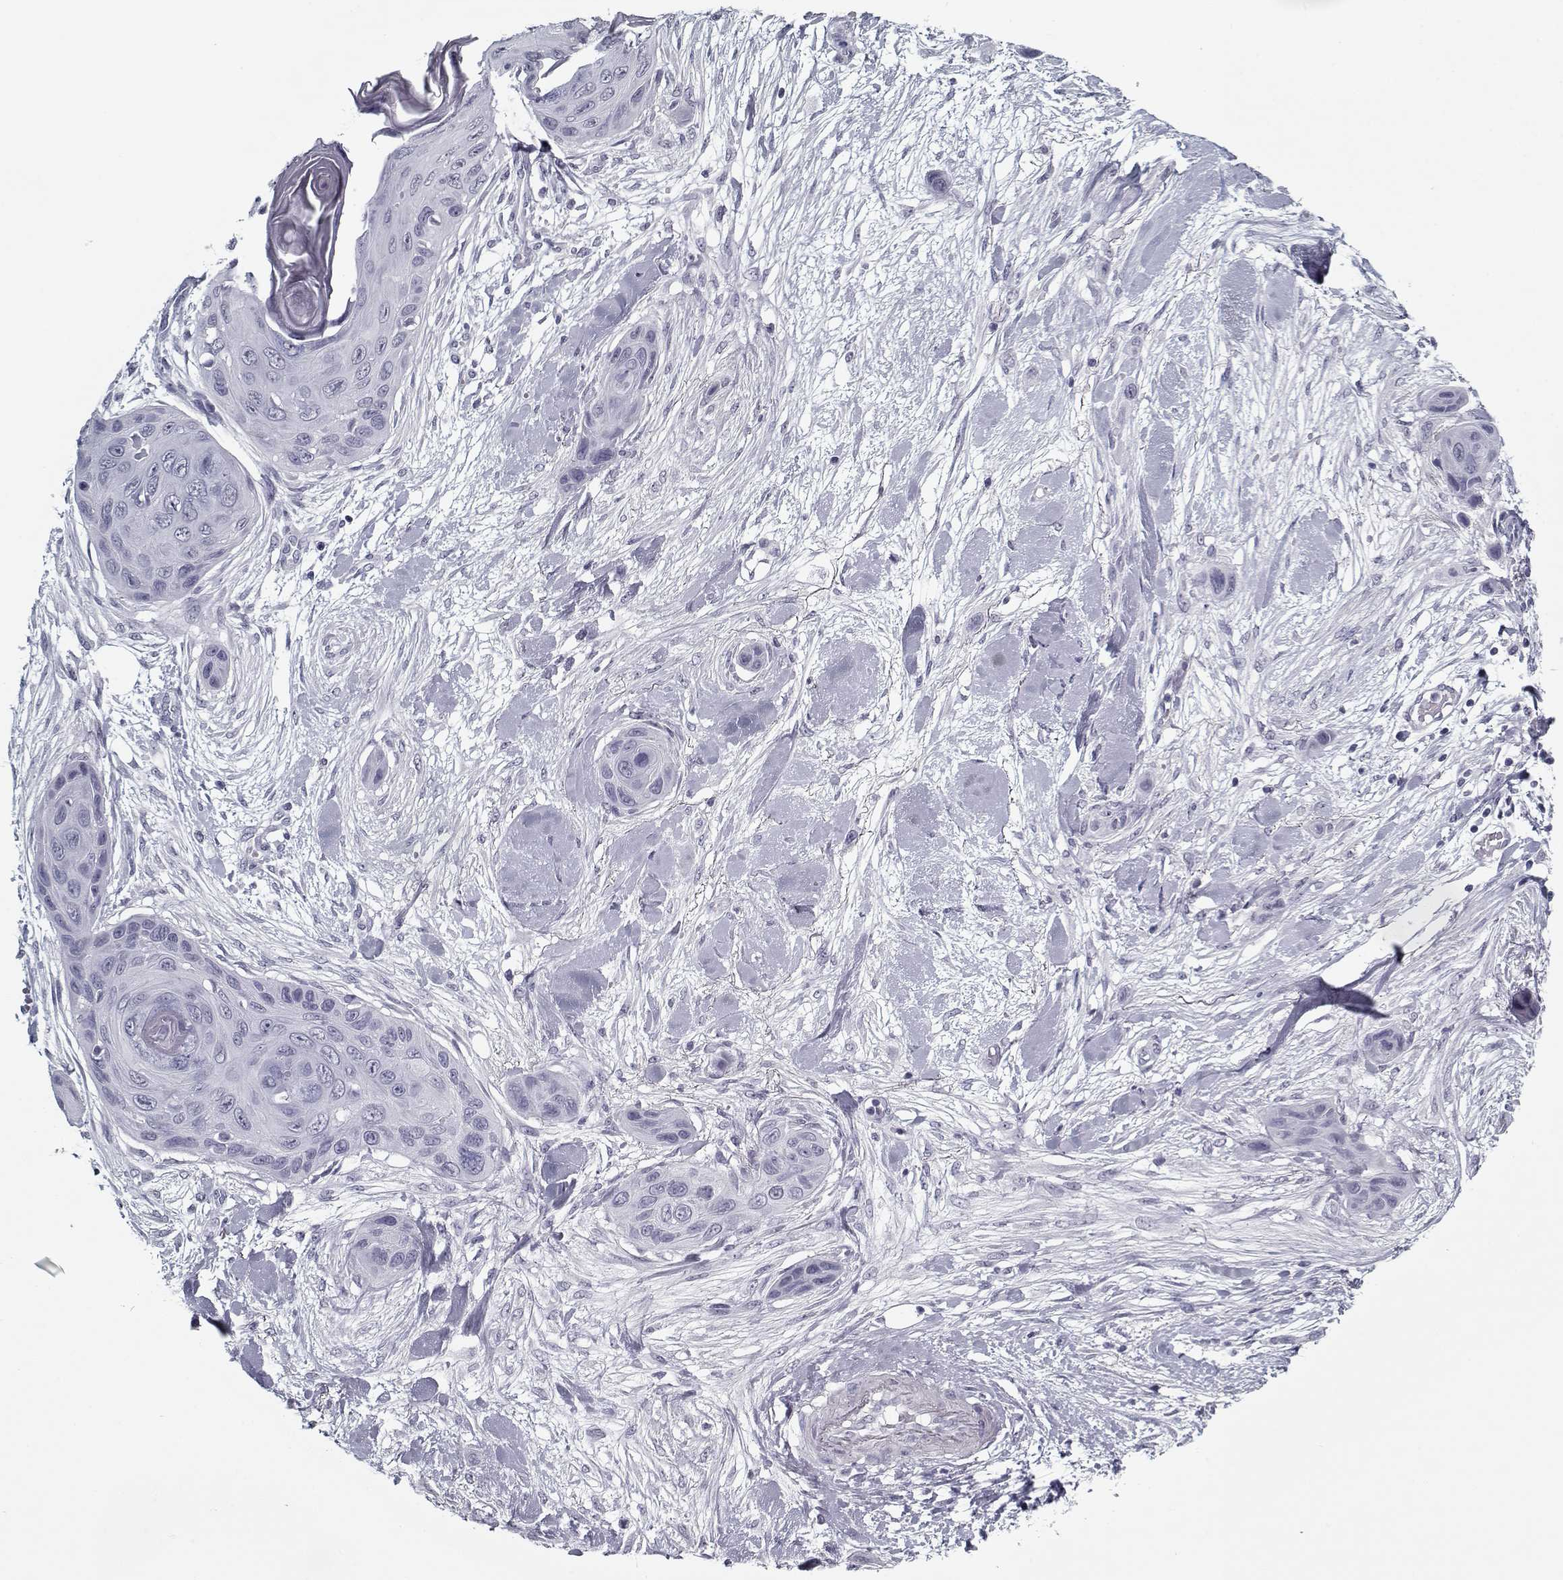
{"staining": {"intensity": "negative", "quantity": "none", "location": "none"}, "tissue": "skin cancer", "cell_type": "Tumor cells", "image_type": "cancer", "snomed": [{"axis": "morphology", "description": "Squamous cell carcinoma, NOS"}, {"axis": "topography", "description": "Skin"}], "caption": "This is an immunohistochemistry image of squamous cell carcinoma (skin). There is no expression in tumor cells.", "gene": "RNF32", "patient": {"sex": "male", "age": 82}}